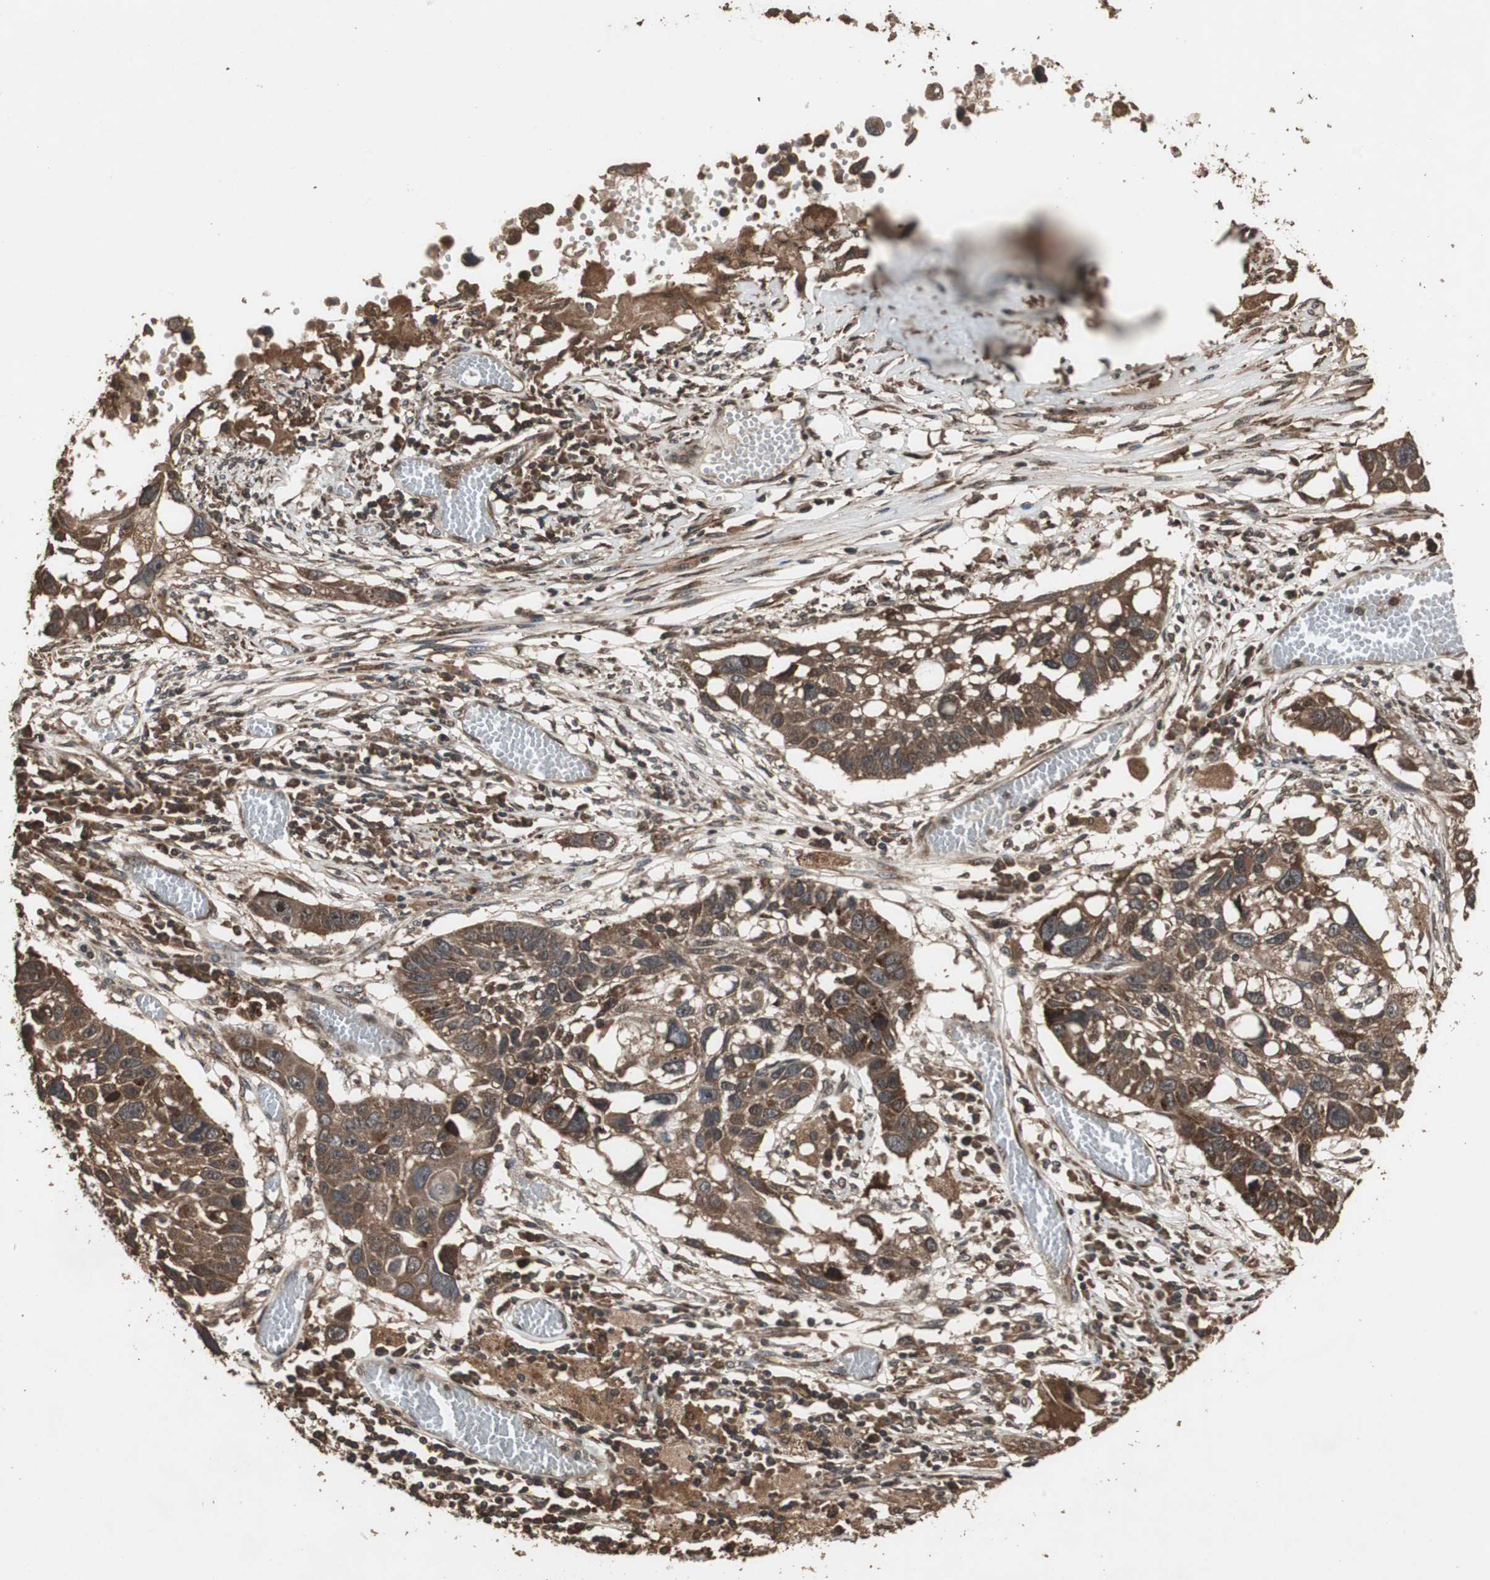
{"staining": {"intensity": "strong", "quantity": ">75%", "location": "cytoplasmic/membranous"}, "tissue": "lung cancer", "cell_type": "Tumor cells", "image_type": "cancer", "snomed": [{"axis": "morphology", "description": "Squamous cell carcinoma, NOS"}, {"axis": "topography", "description": "Lung"}], "caption": "Immunohistochemistry (IHC) photomicrograph of lung squamous cell carcinoma stained for a protein (brown), which shows high levels of strong cytoplasmic/membranous positivity in about >75% of tumor cells.", "gene": "LAMTOR5", "patient": {"sex": "male", "age": 71}}